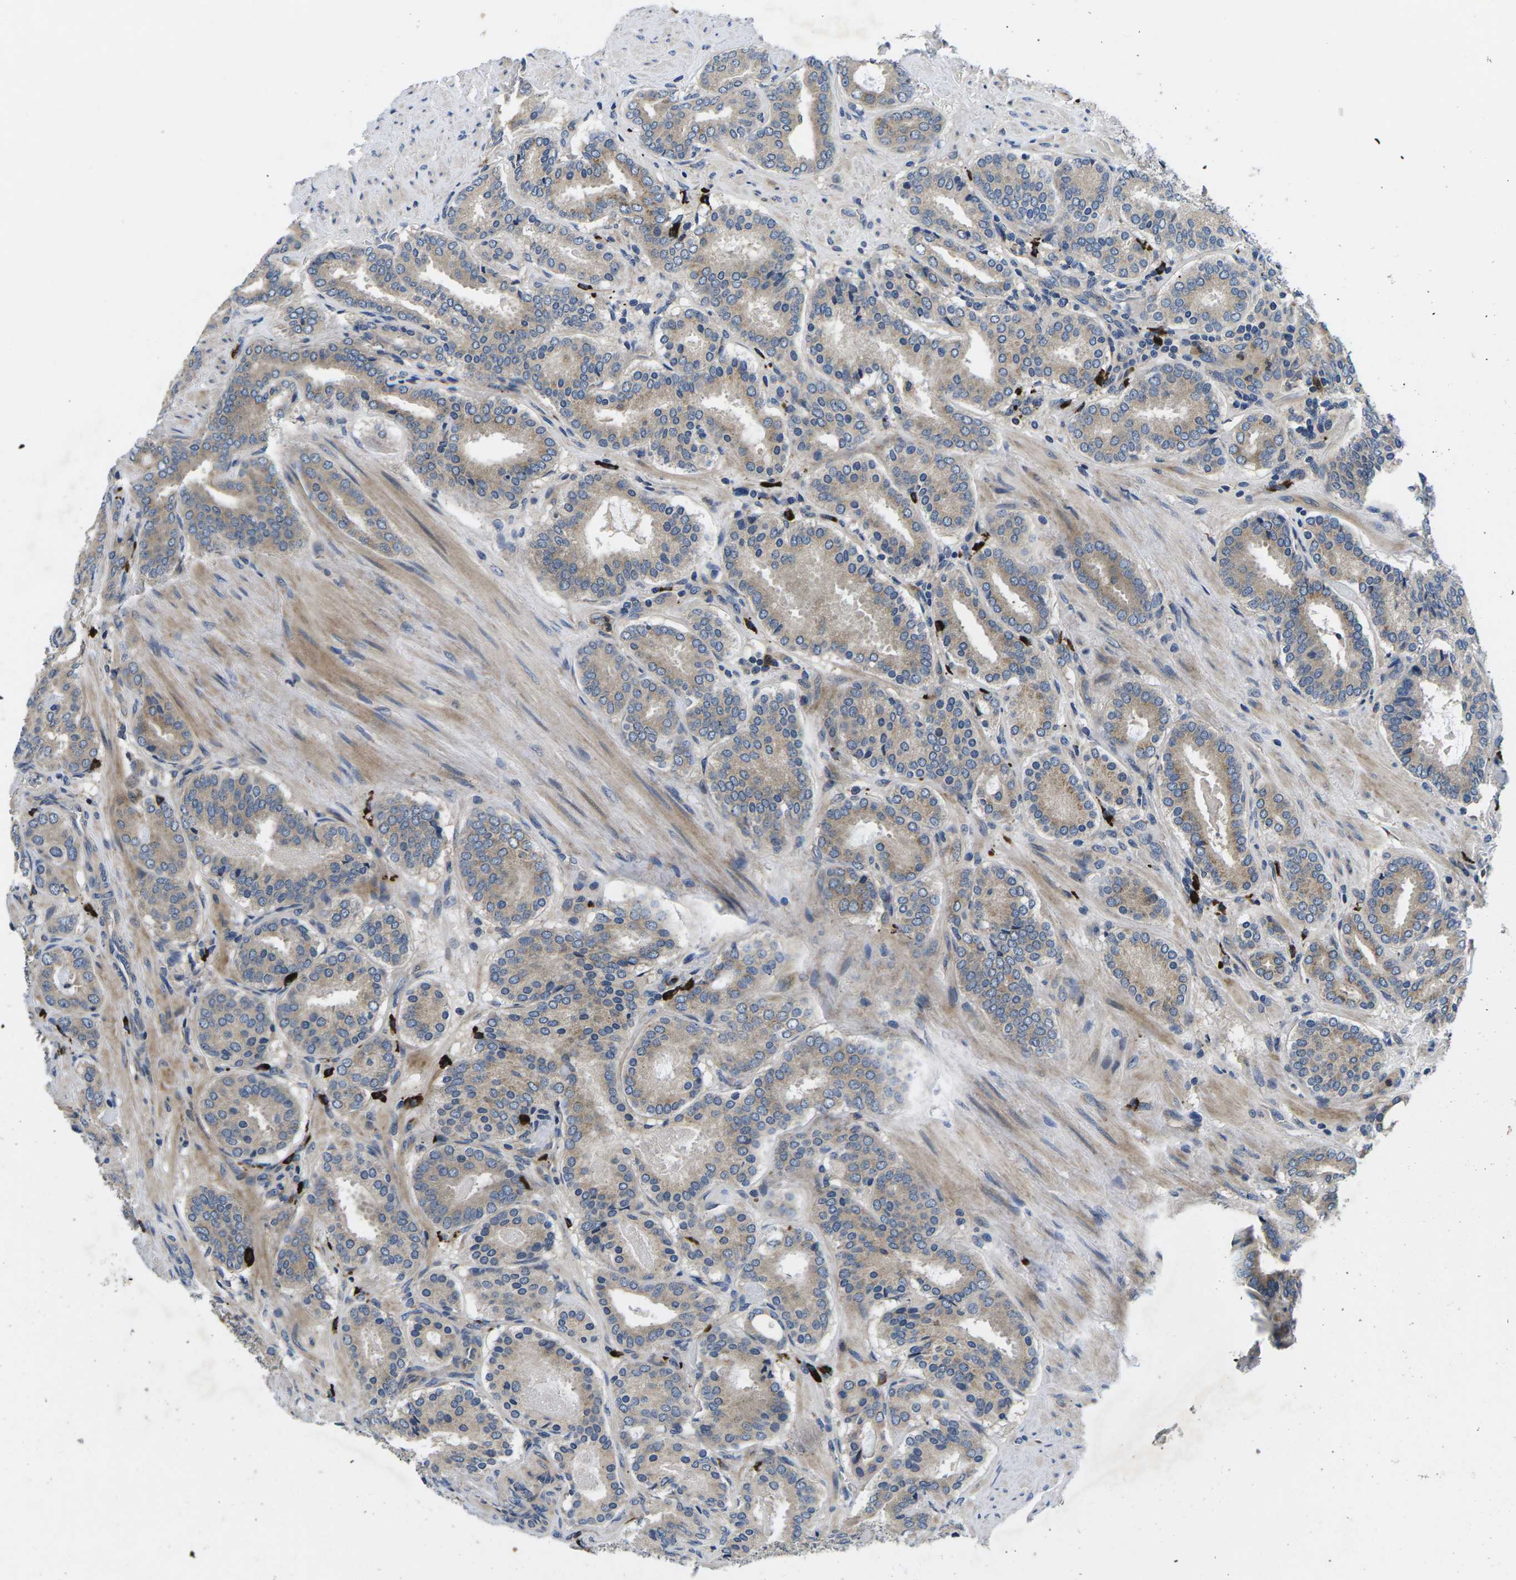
{"staining": {"intensity": "negative", "quantity": "none", "location": "none"}, "tissue": "prostate cancer", "cell_type": "Tumor cells", "image_type": "cancer", "snomed": [{"axis": "morphology", "description": "Adenocarcinoma, Low grade"}, {"axis": "topography", "description": "Prostate"}], "caption": "There is no significant staining in tumor cells of adenocarcinoma (low-grade) (prostate). (IHC, brightfield microscopy, high magnification).", "gene": "PLCE1", "patient": {"sex": "male", "age": 69}}